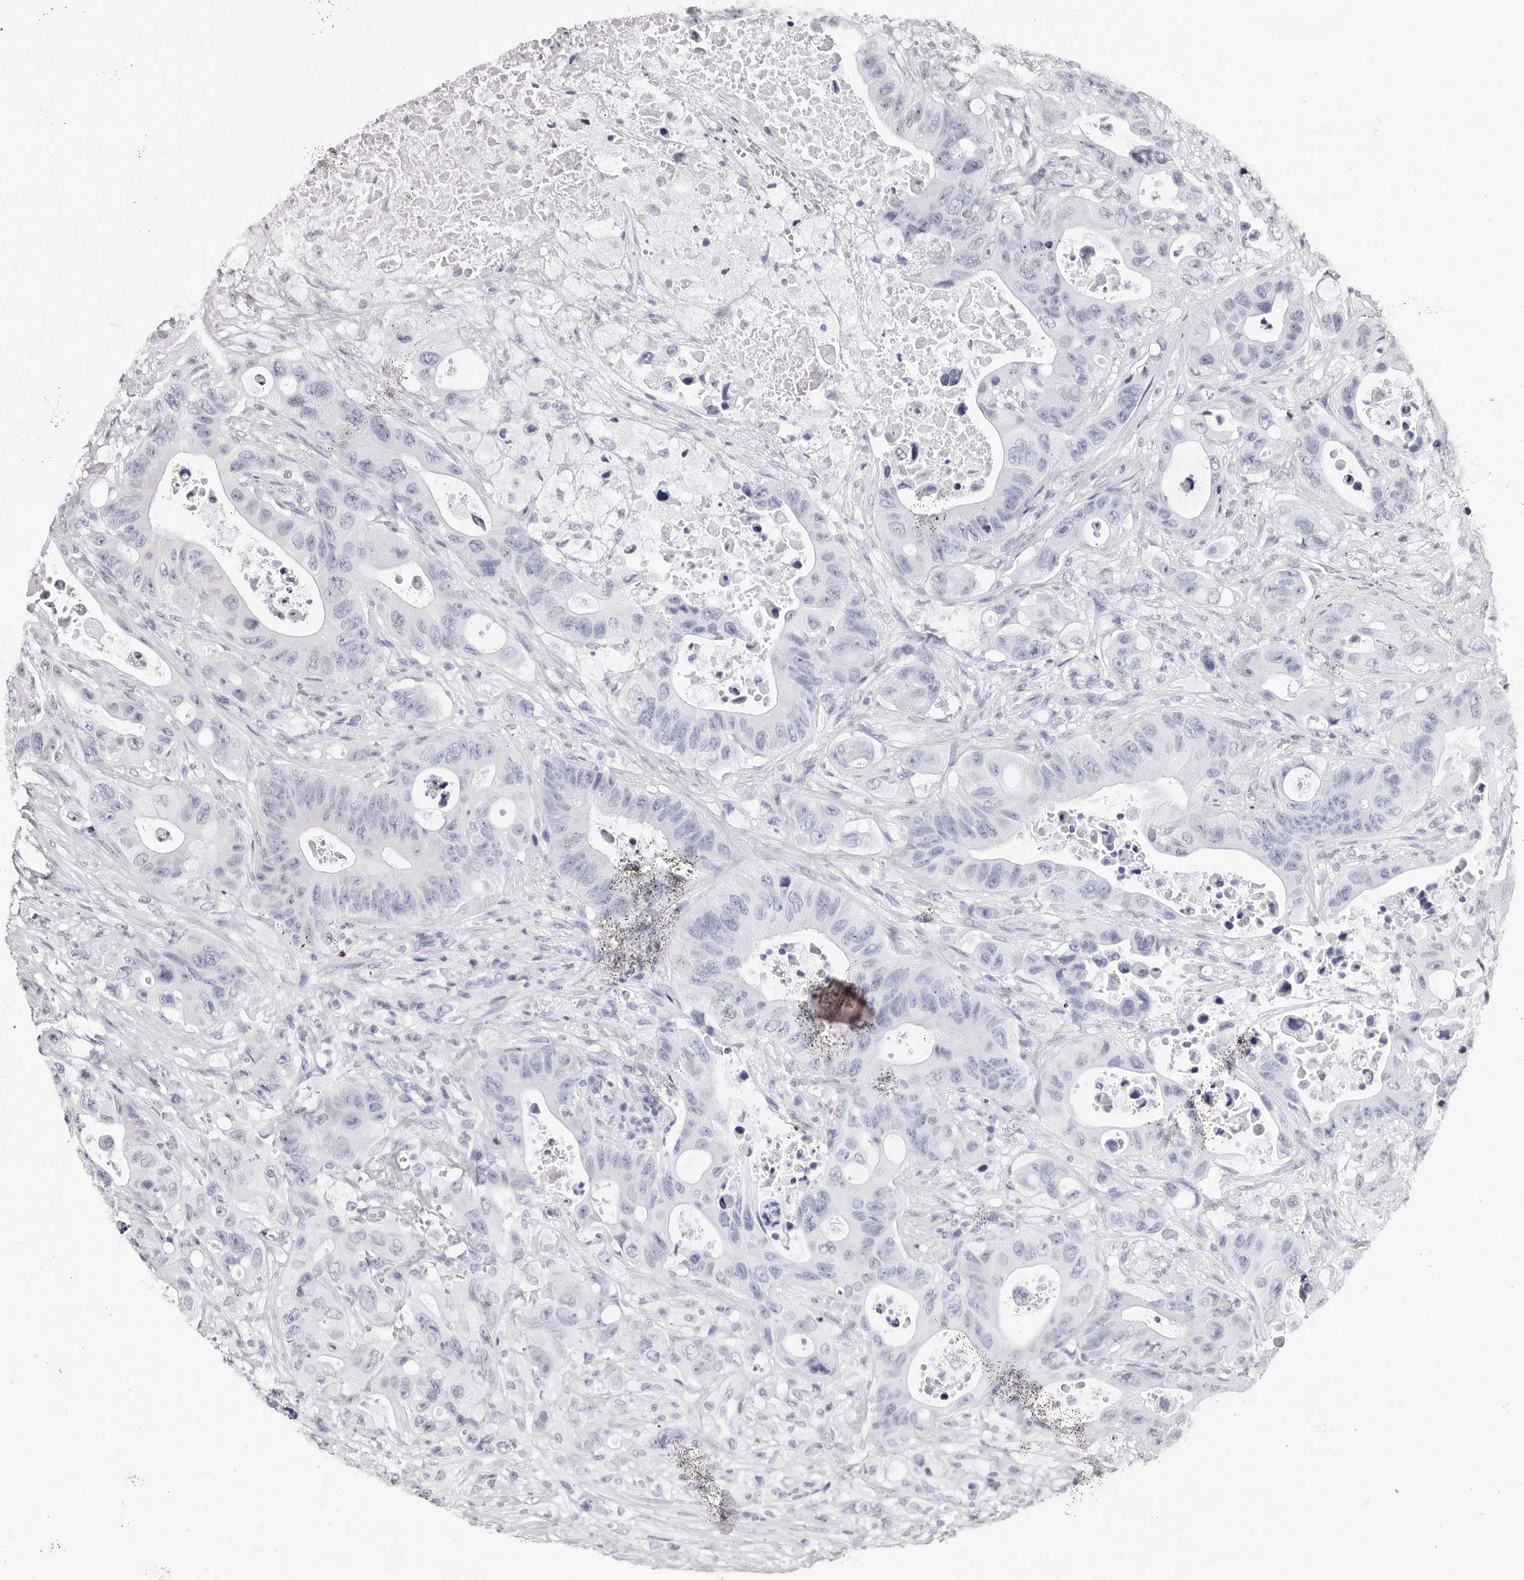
{"staining": {"intensity": "weak", "quantity": "<25%", "location": "cytoplasmic/membranous"}, "tissue": "colorectal cancer", "cell_type": "Tumor cells", "image_type": "cancer", "snomed": [{"axis": "morphology", "description": "Adenocarcinoma, NOS"}, {"axis": "topography", "description": "Colon"}], "caption": "Immunohistochemical staining of human colorectal cancer (adenocarcinoma) exhibits no significant staining in tumor cells. (Stains: DAB (3,3'-diaminobenzidine) immunohistochemistry with hematoxylin counter stain, Microscopy: brightfield microscopy at high magnification).", "gene": "PHF20L1", "patient": {"sex": "female", "age": 46}}